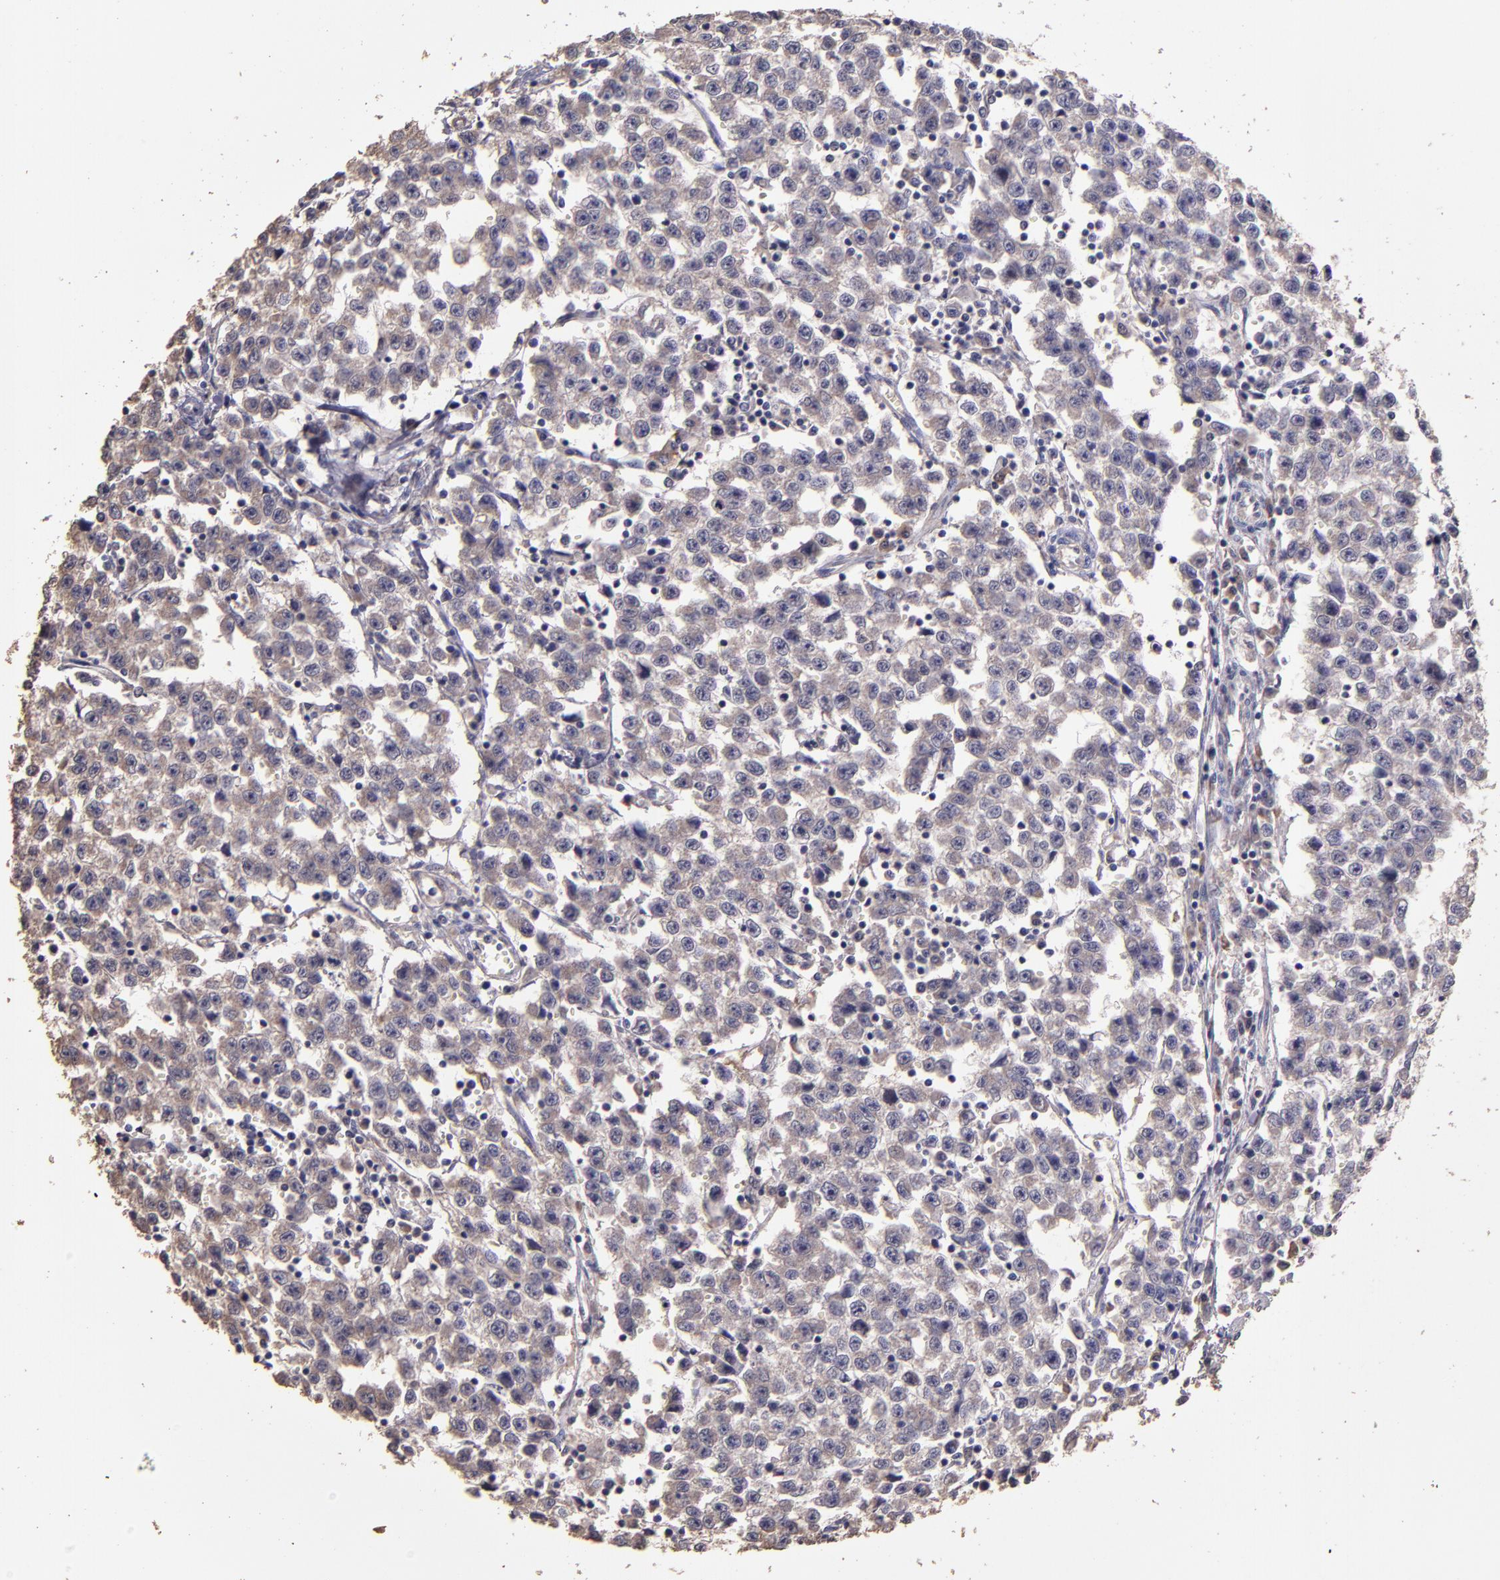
{"staining": {"intensity": "weak", "quantity": ">75%", "location": "cytoplasmic/membranous"}, "tissue": "testis cancer", "cell_type": "Tumor cells", "image_type": "cancer", "snomed": [{"axis": "morphology", "description": "Seminoma, NOS"}, {"axis": "topography", "description": "Testis"}], "caption": "Immunohistochemistry of human seminoma (testis) demonstrates low levels of weak cytoplasmic/membranous positivity in approximately >75% of tumor cells.", "gene": "HECTD1", "patient": {"sex": "male", "age": 35}}